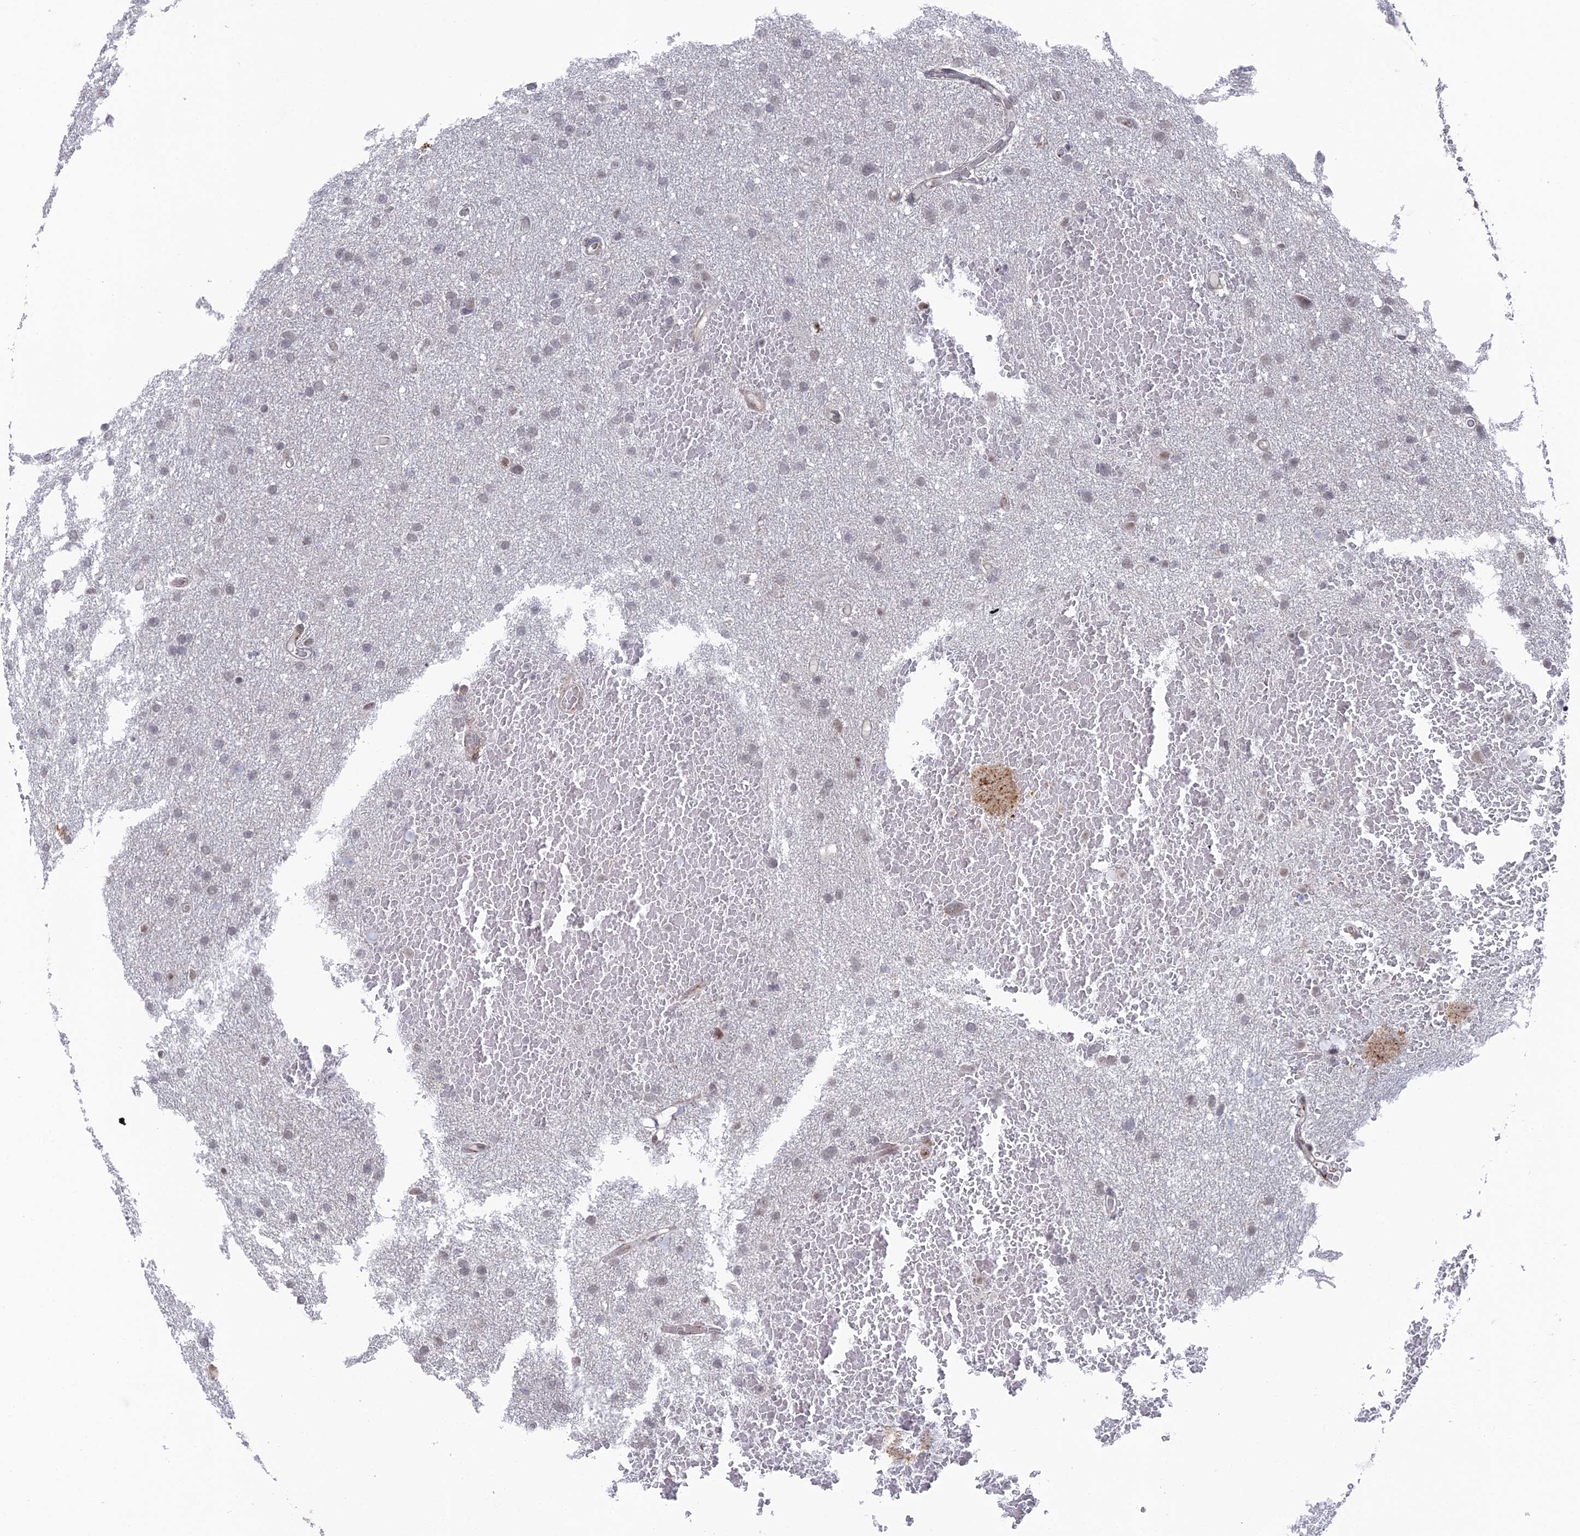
{"staining": {"intensity": "weak", "quantity": "<25%", "location": "nuclear"}, "tissue": "glioma", "cell_type": "Tumor cells", "image_type": "cancer", "snomed": [{"axis": "morphology", "description": "Glioma, malignant, High grade"}, {"axis": "topography", "description": "Cerebral cortex"}], "caption": "Tumor cells show no significant staining in malignant glioma (high-grade). (Stains: DAB (3,3'-diaminobenzidine) immunohistochemistry (IHC) with hematoxylin counter stain, Microscopy: brightfield microscopy at high magnification).", "gene": "FHIP2A", "patient": {"sex": "female", "age": 36}}